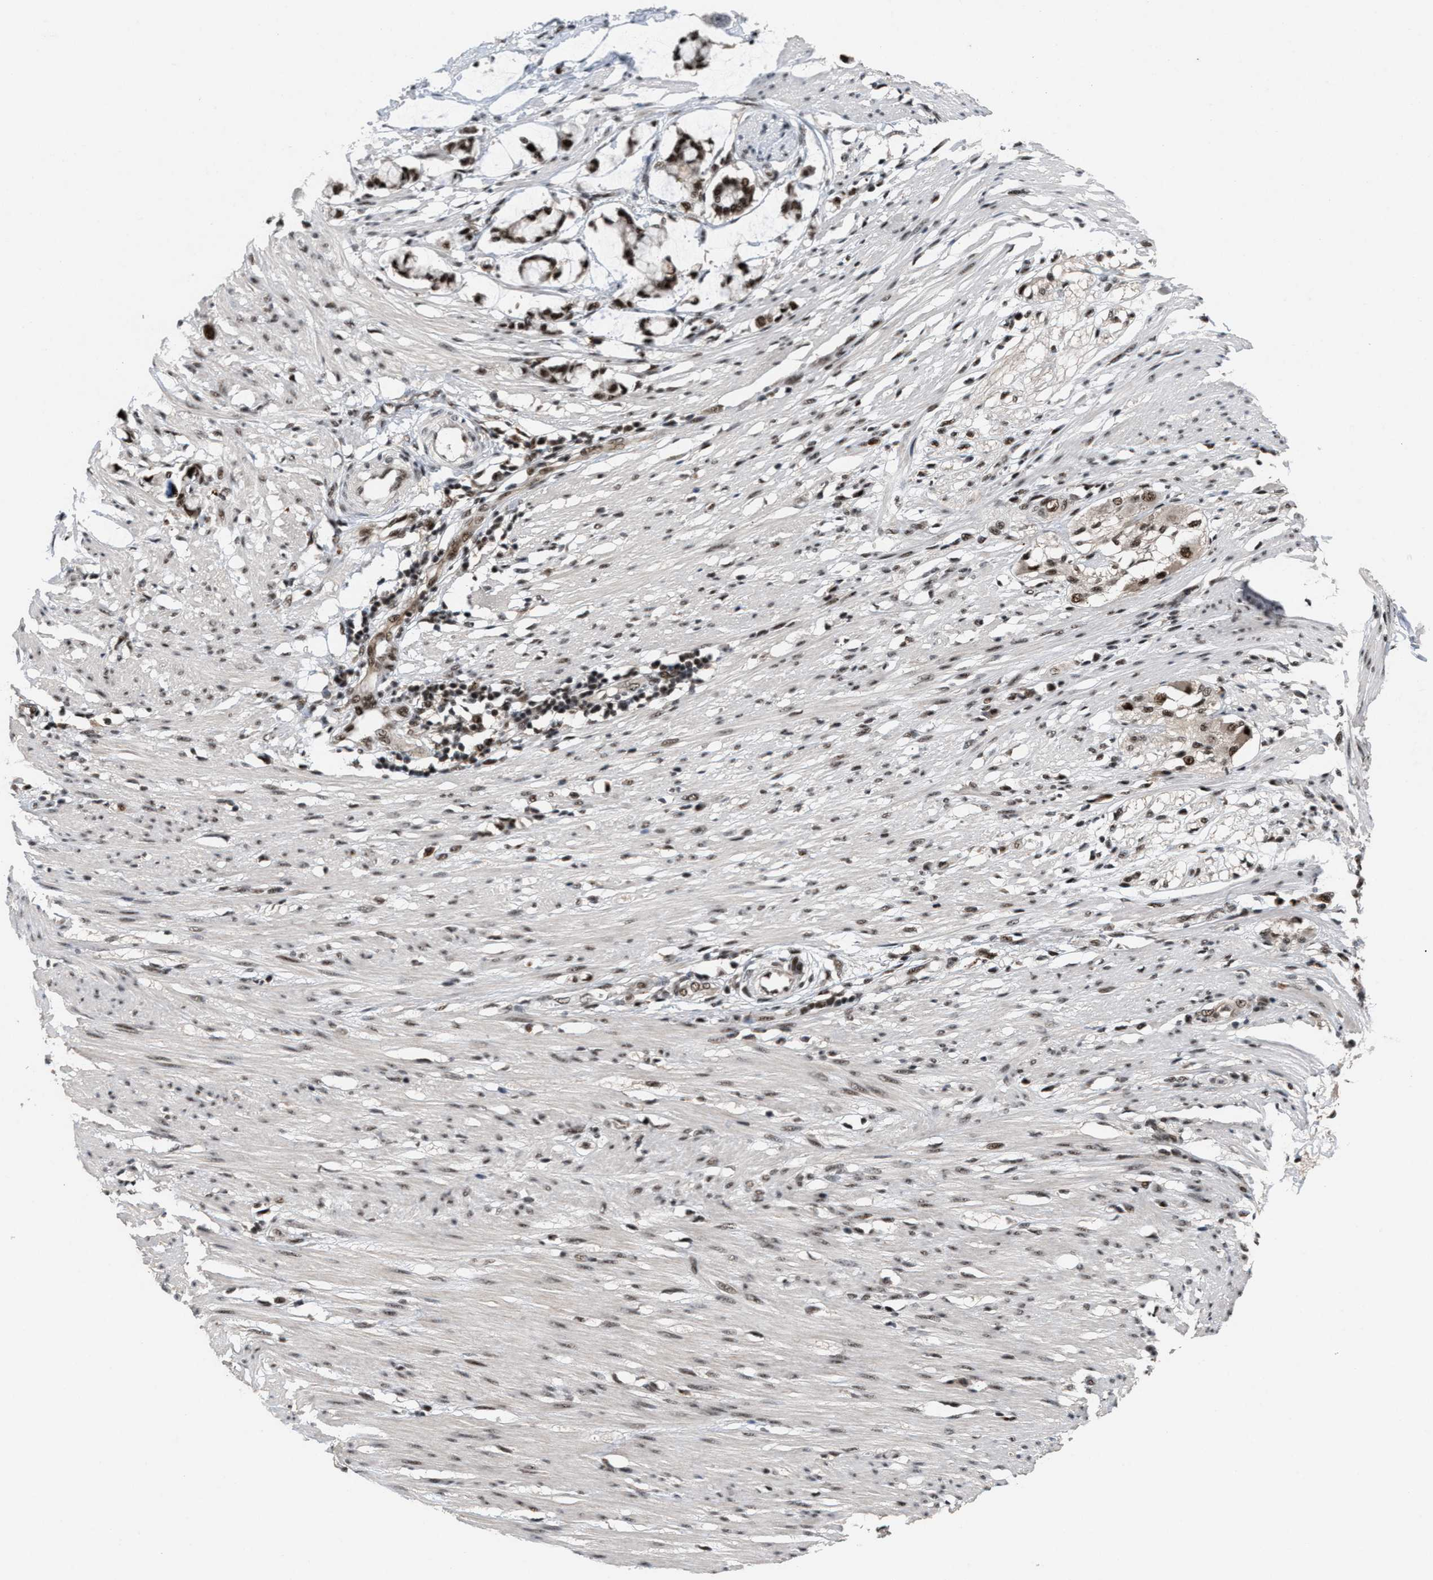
{"staining": {"intensity": "moderate", "quantity": ">75%", "location": "nuclear"}, "tissue": "smooth muscle", "cell_type": "Smooth muscle cells", "image_type": "normal", "snomed": [{"axis": "morphology", "description": "Normal tissue, NOS"}, {"axis": "morphology", "description": "Adenocarcinoma, NOS"}, {"axis": "topography", "description": "Smooth muscle"}, {"axis": "topography", "description": "Colon"}], "caption": "DAB (3,3'-diaminobenzidine) immunohistochemical staining of unremarkable smooth muscle displays moderate nuclear protein positivity in about >75% of smooth muscle cells. The protein of interest is shown in brown color, while the nuclei are stained blue.", "gene": "PRPF4", "patient": {"sex": "male", "age": 14}}